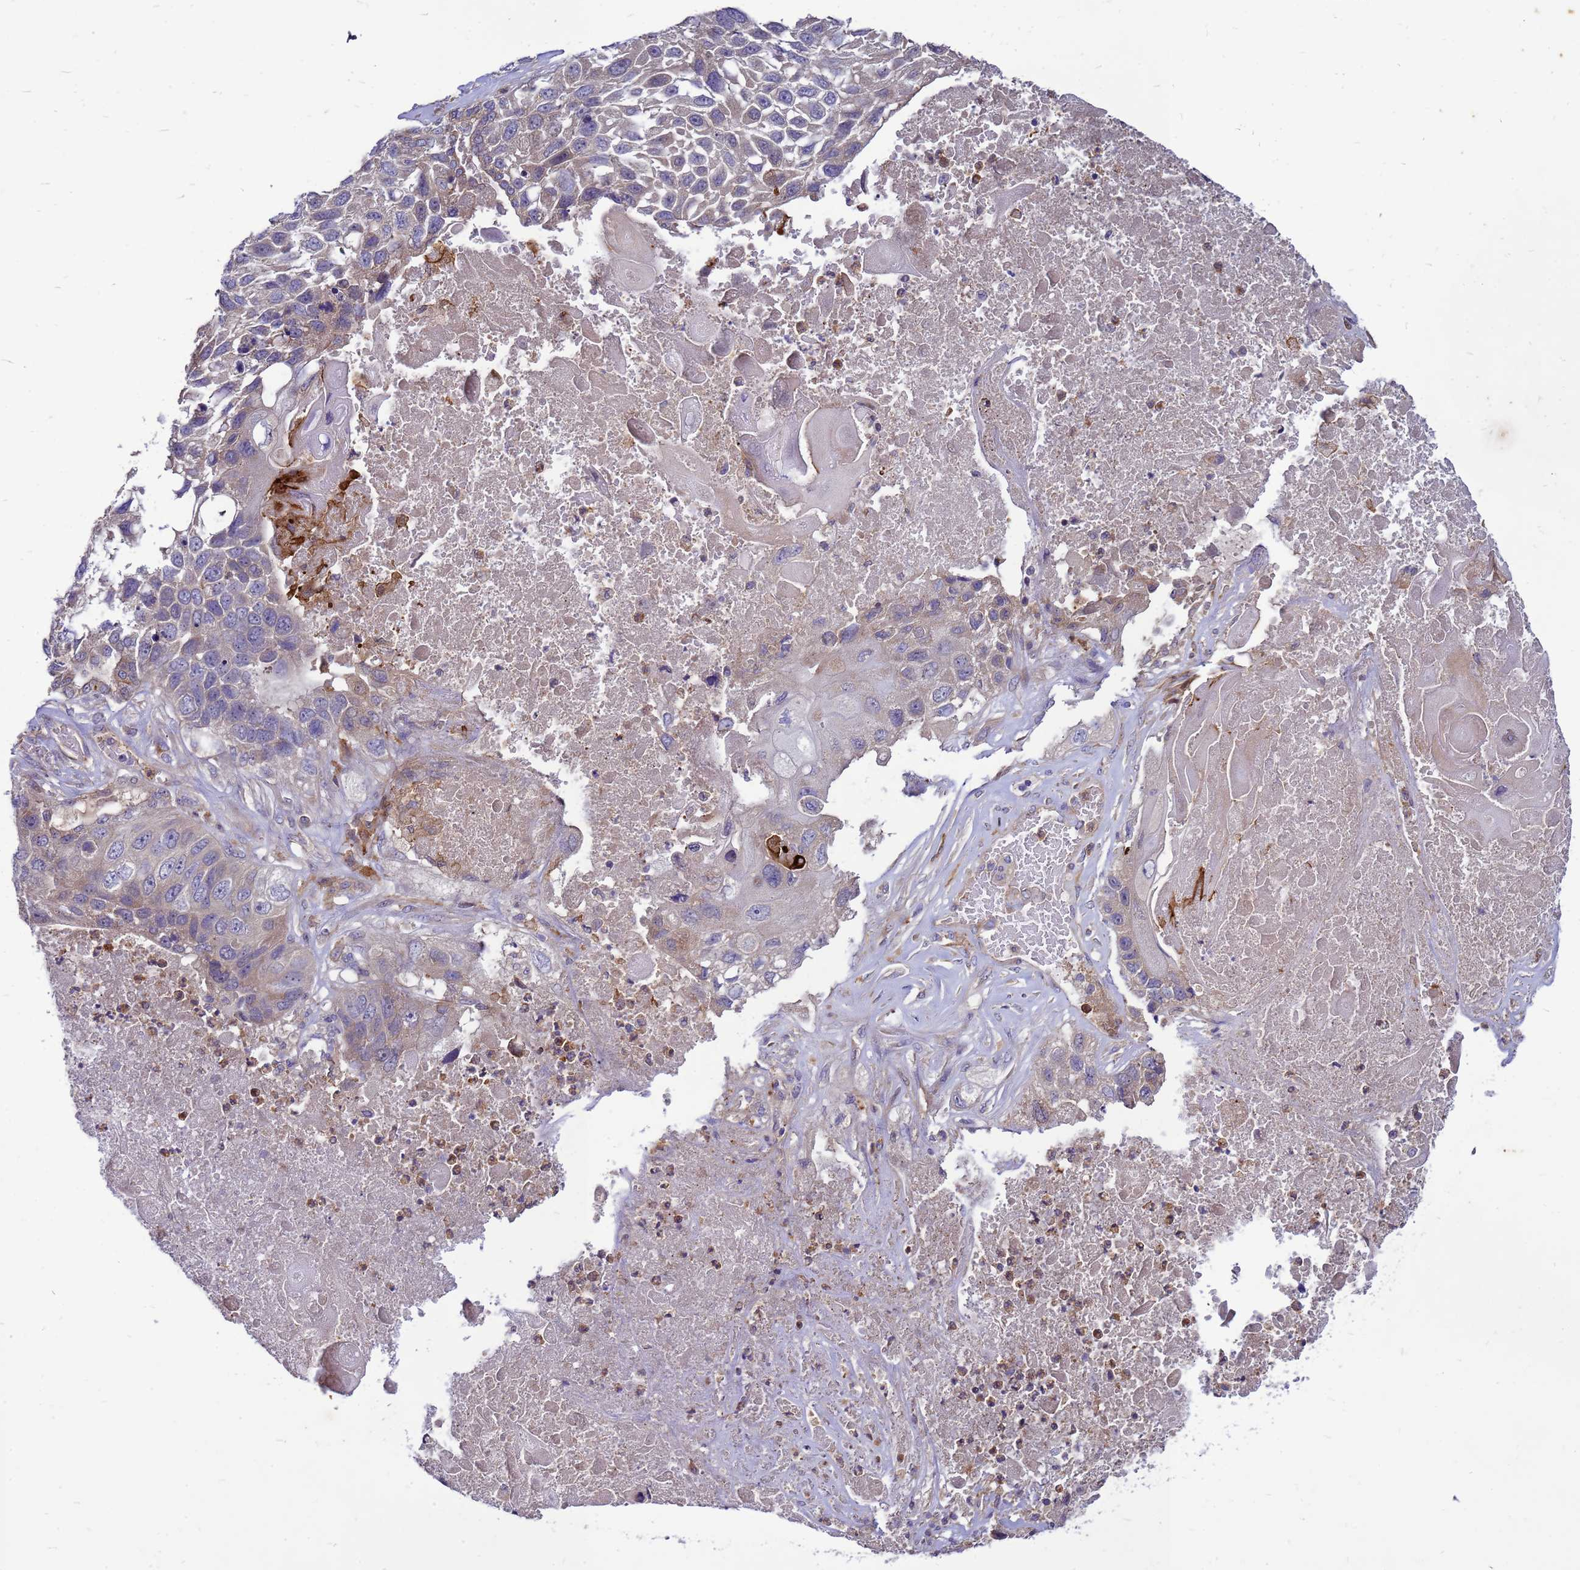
{"staining": {"intensity": "weak", "quantity": "<25%", "location": "cytoplasmic/membranous"}, "tissue": "lung cancer", "cell_type": "Tumor cells", "image_type": "cancer", "snomed": [{"axis": "morphology", "description": "Squamous cell carcinoma, NOS"}, {"axis": "topography", "description": "Lung"}], "caption": "DAB (3,3'-diaminobenzidine) immunohistochemical staining of lung squamous cell carcinoma demonstrates no significant staining in tumor cells.", "gene": "RNF215", "patient": {"sex": "male", "age": 61}}